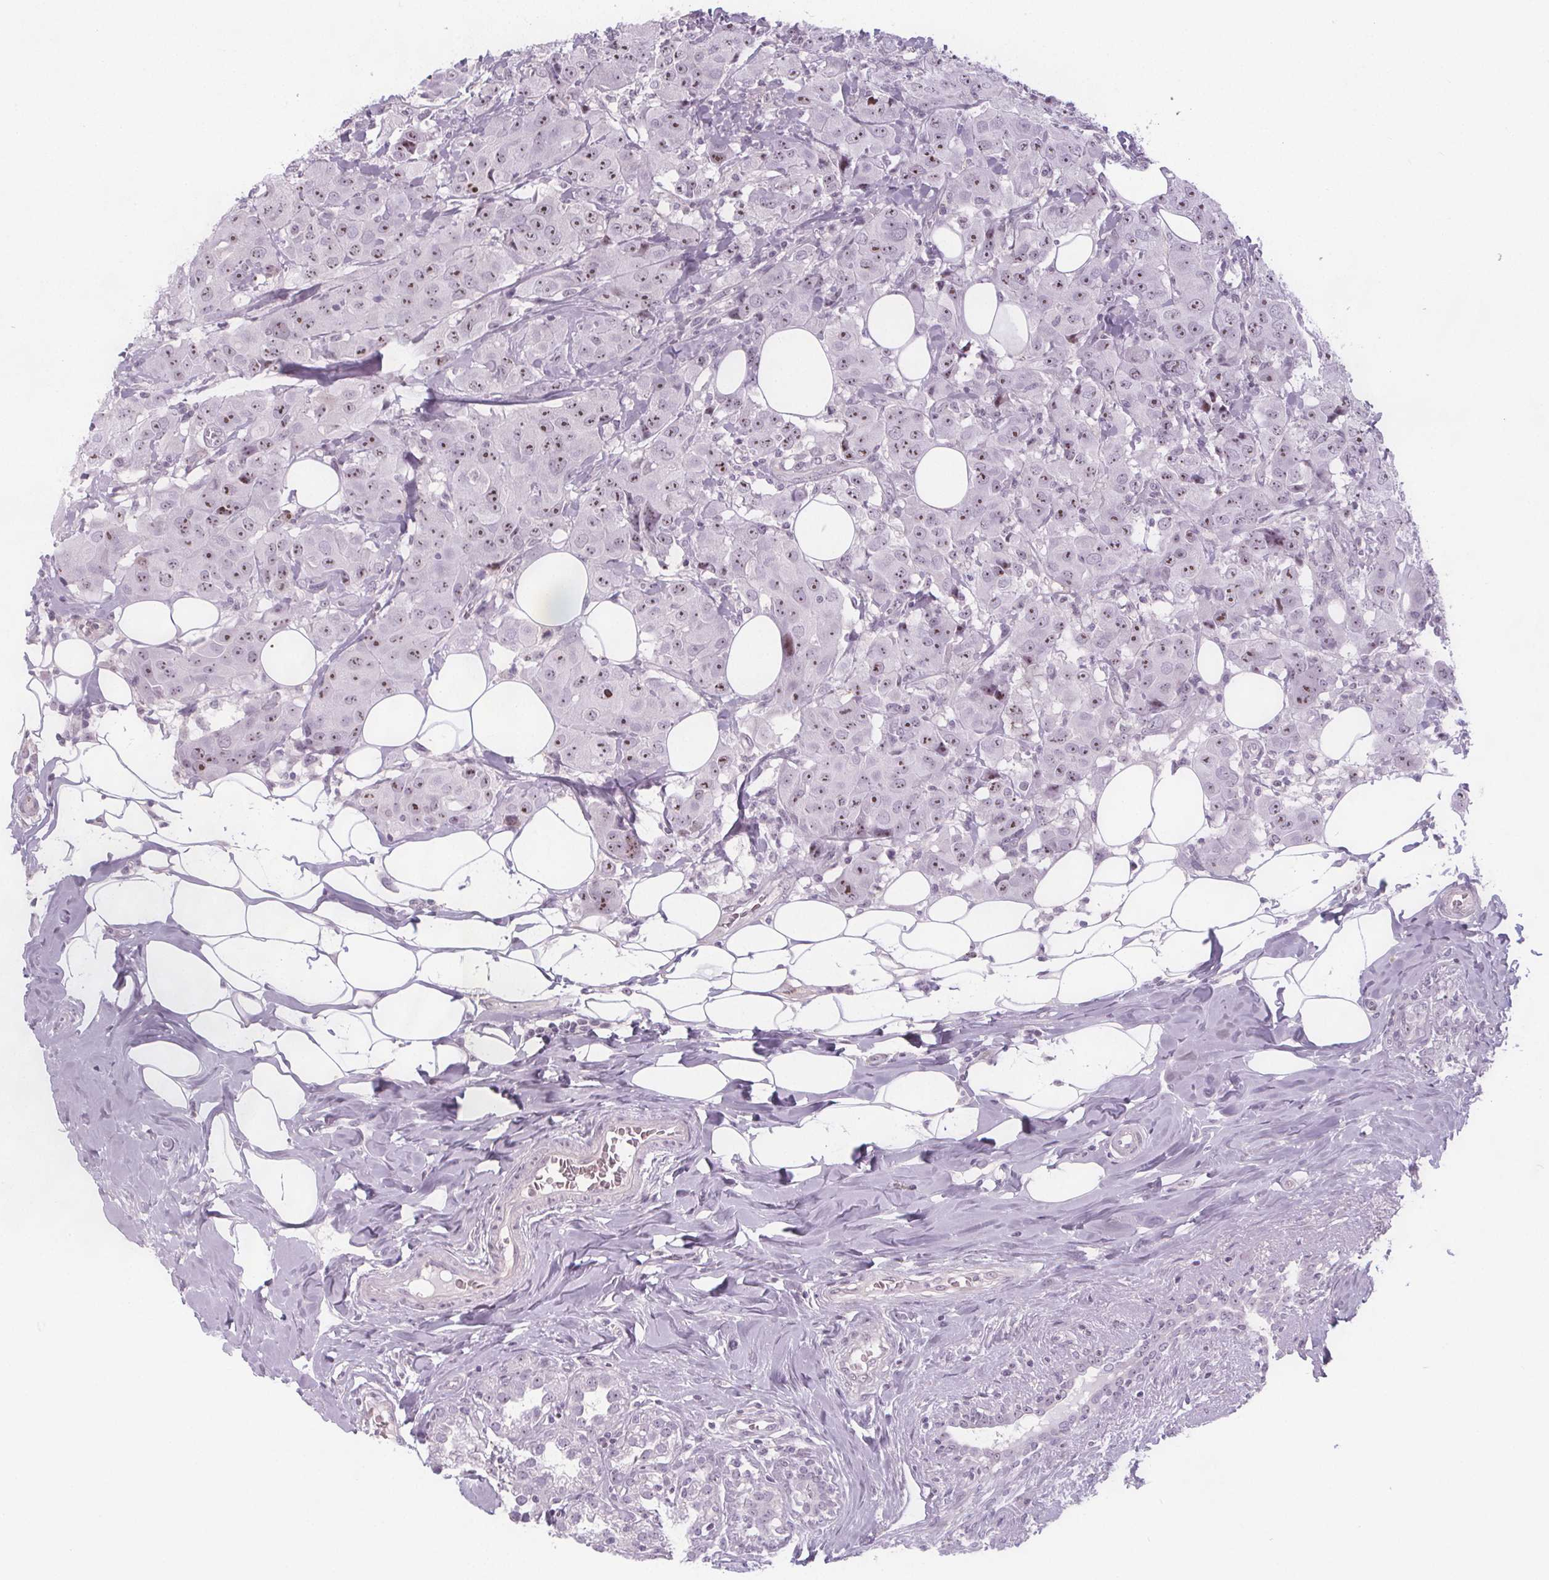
{"staining": {"intensity": "moderate", "quantity": ">75%", "location": "nuclear"}, "tissue": "breast cancer", "cell_type": "Tumor cells", "image_type": "cancer", "snomed": [{"axis": "morphology", "description": "Normal tissue, NOS"}, {"axis": "morphology", "description": "Duct carcinoma"}, {"axis": "topography", "description": "Breast"}], "caption": "Immunohistochemical staining of breast infiltrating ductal carcinoma exhibits medium levels of moderate nuclear protein expression in about >75% of tumor cells.", "gene": "NOLC1", "patient": {"sex": "female", "age": 43}}